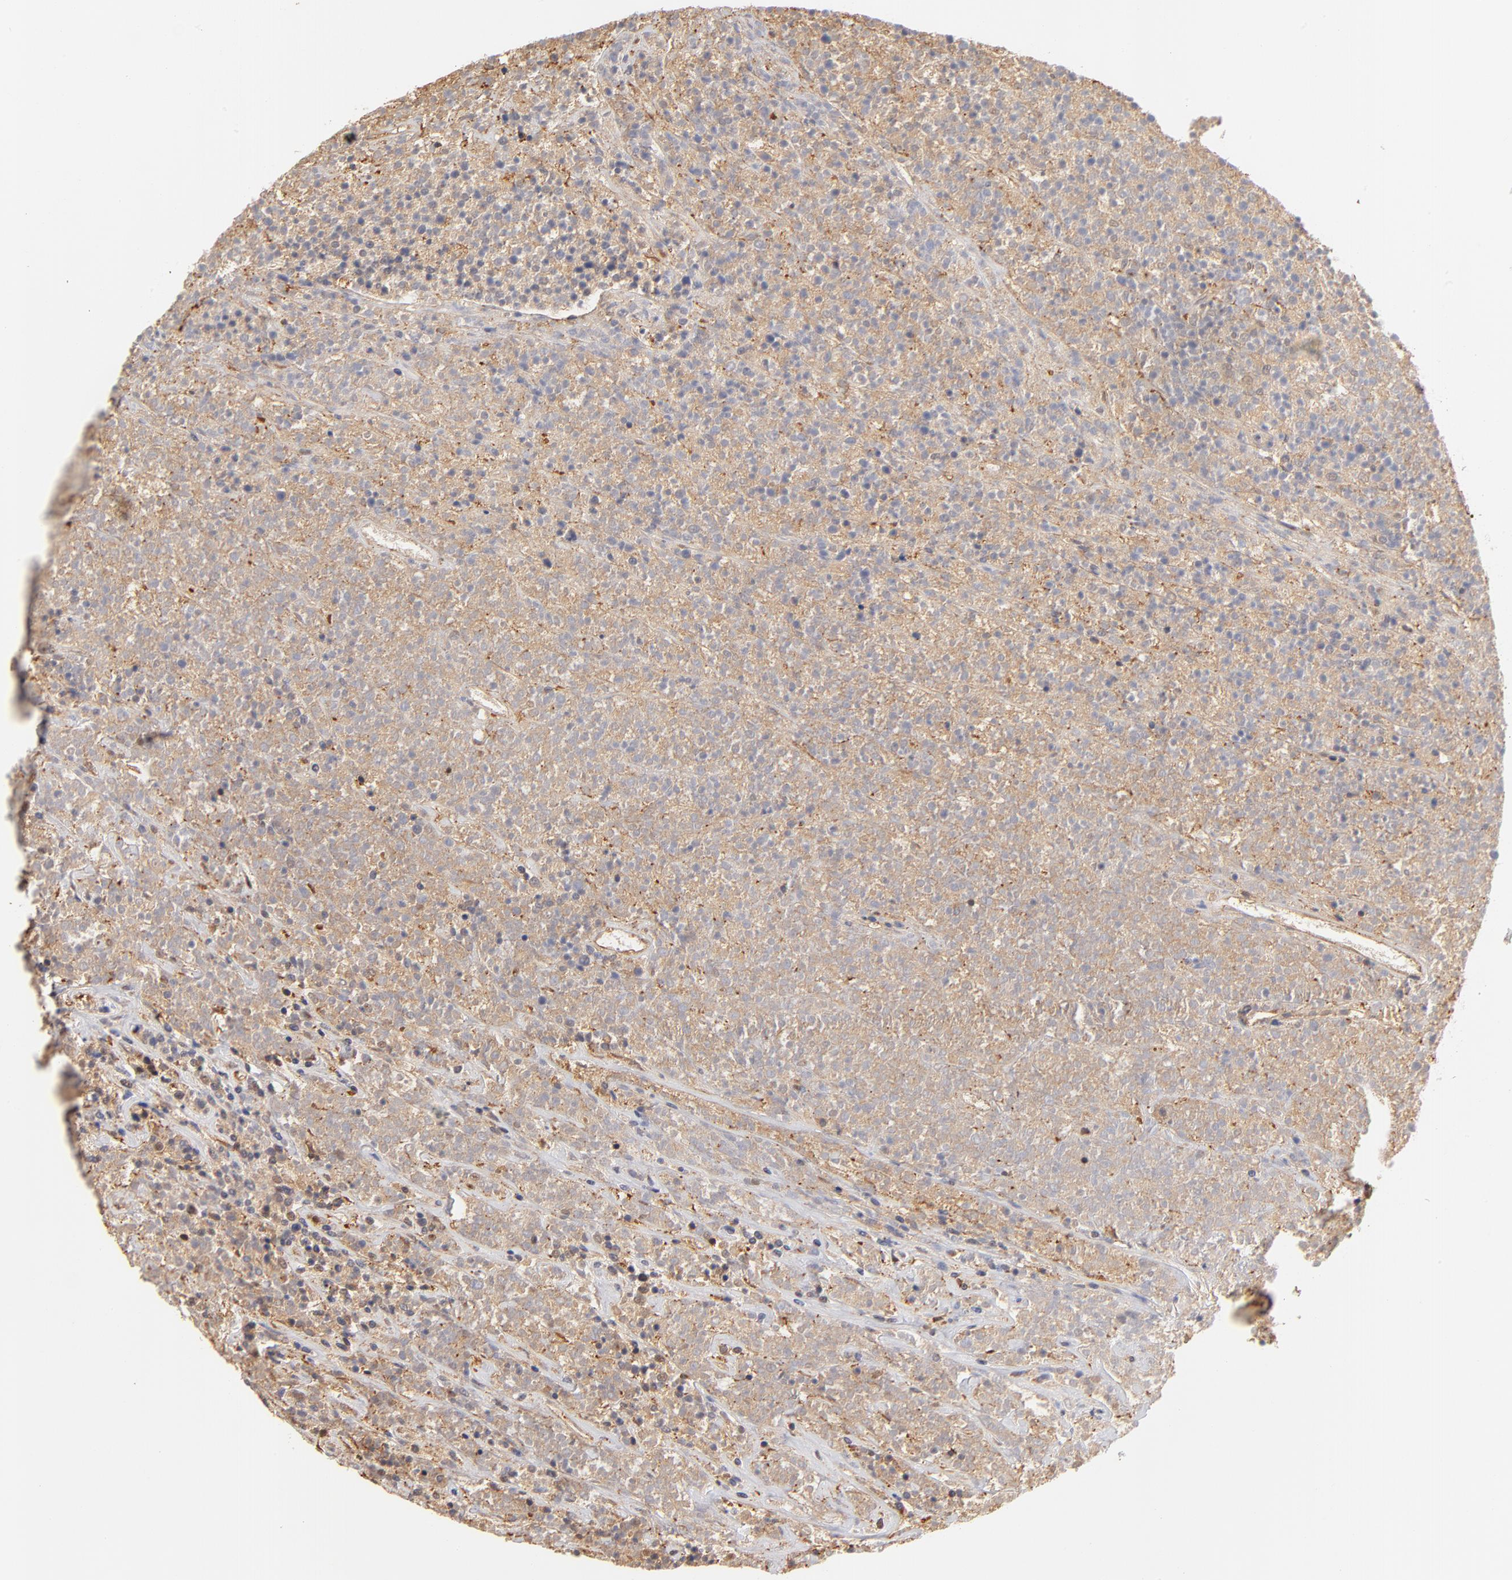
{"staining": {"intensity": "moderate", "quantity": ">75%", "location": "cytoplasmic/membranous"}, "tissue": "lymphoma", "cell_type": "Tumor cells", "image_type": "cancer", "snomed": [{"axis": "morphology", "description": "Malignant lymphoma, non-Hodgkin's type, High grade"}, {"axis": "topography", "description": "Lymph node"}], "caption": "The histopathology image demonstrates immunohistochemical staining of lymphoma. There is moderate cytoplasmic/membranous staining is present in approximately >75% of tumor cells.", "gene": "FCMR", "patient": {"sex": "female", "age": 73}}